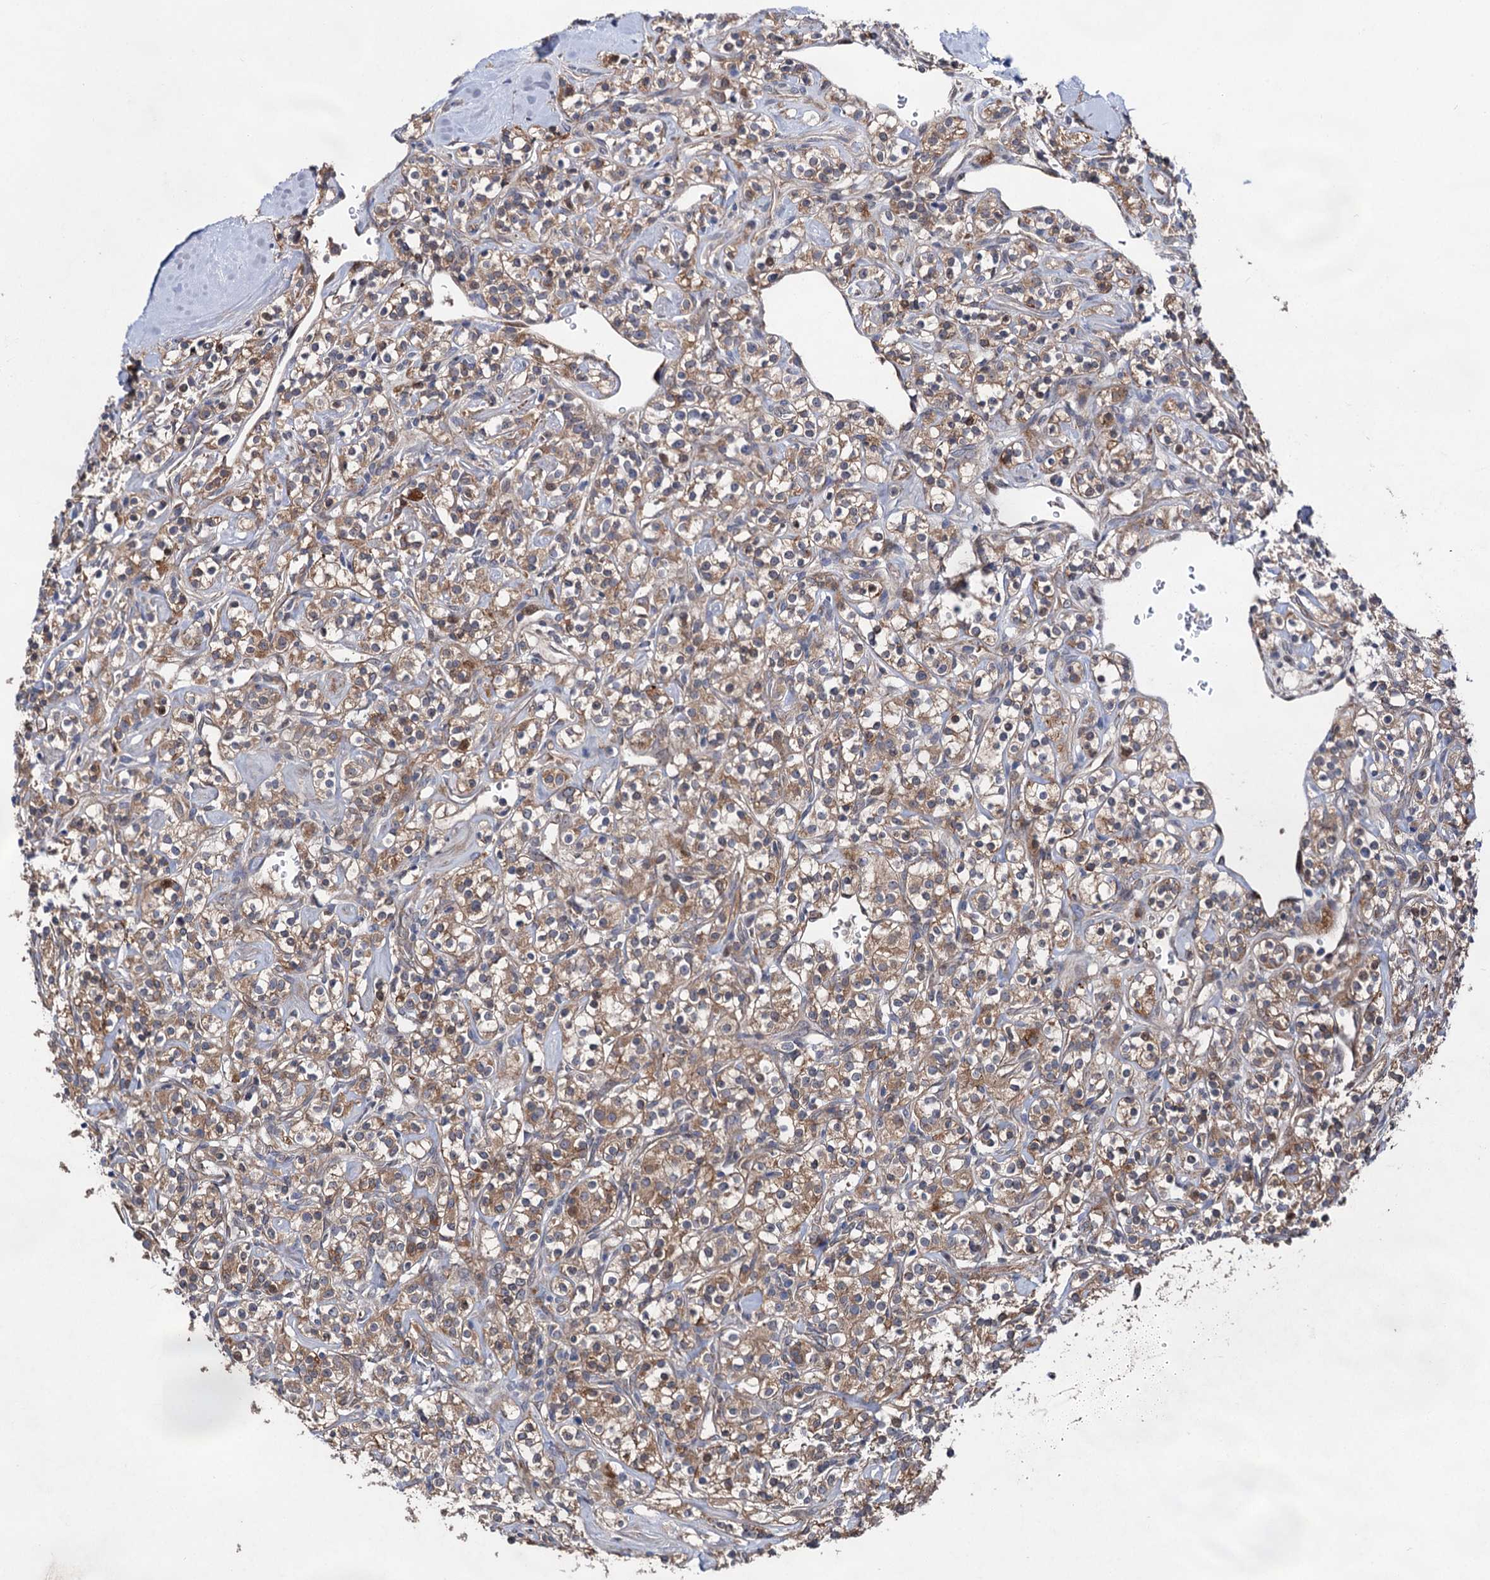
{"staining": {"intensity": "moderate", "quantity": ">75%", "location": "cytoplasmic/membranous"}, "tissue": "renal cancer", "cell_type": "Tumor cells", "image_type": "cancer", "snomed": [{"axis": "morphology", "description": "Adenocarcinoma, NOS"}, {"axis": "topography", "description": "Kidney"}], "caption": "Renal adenocarcinoma tissue demonstrates moderate cytoplasmic/membranous staining in about >75% of tumor cells, visualized by immunohistochemistry.", "gene": "NAA25", "patient": {"sex": "male", "age": 77}}